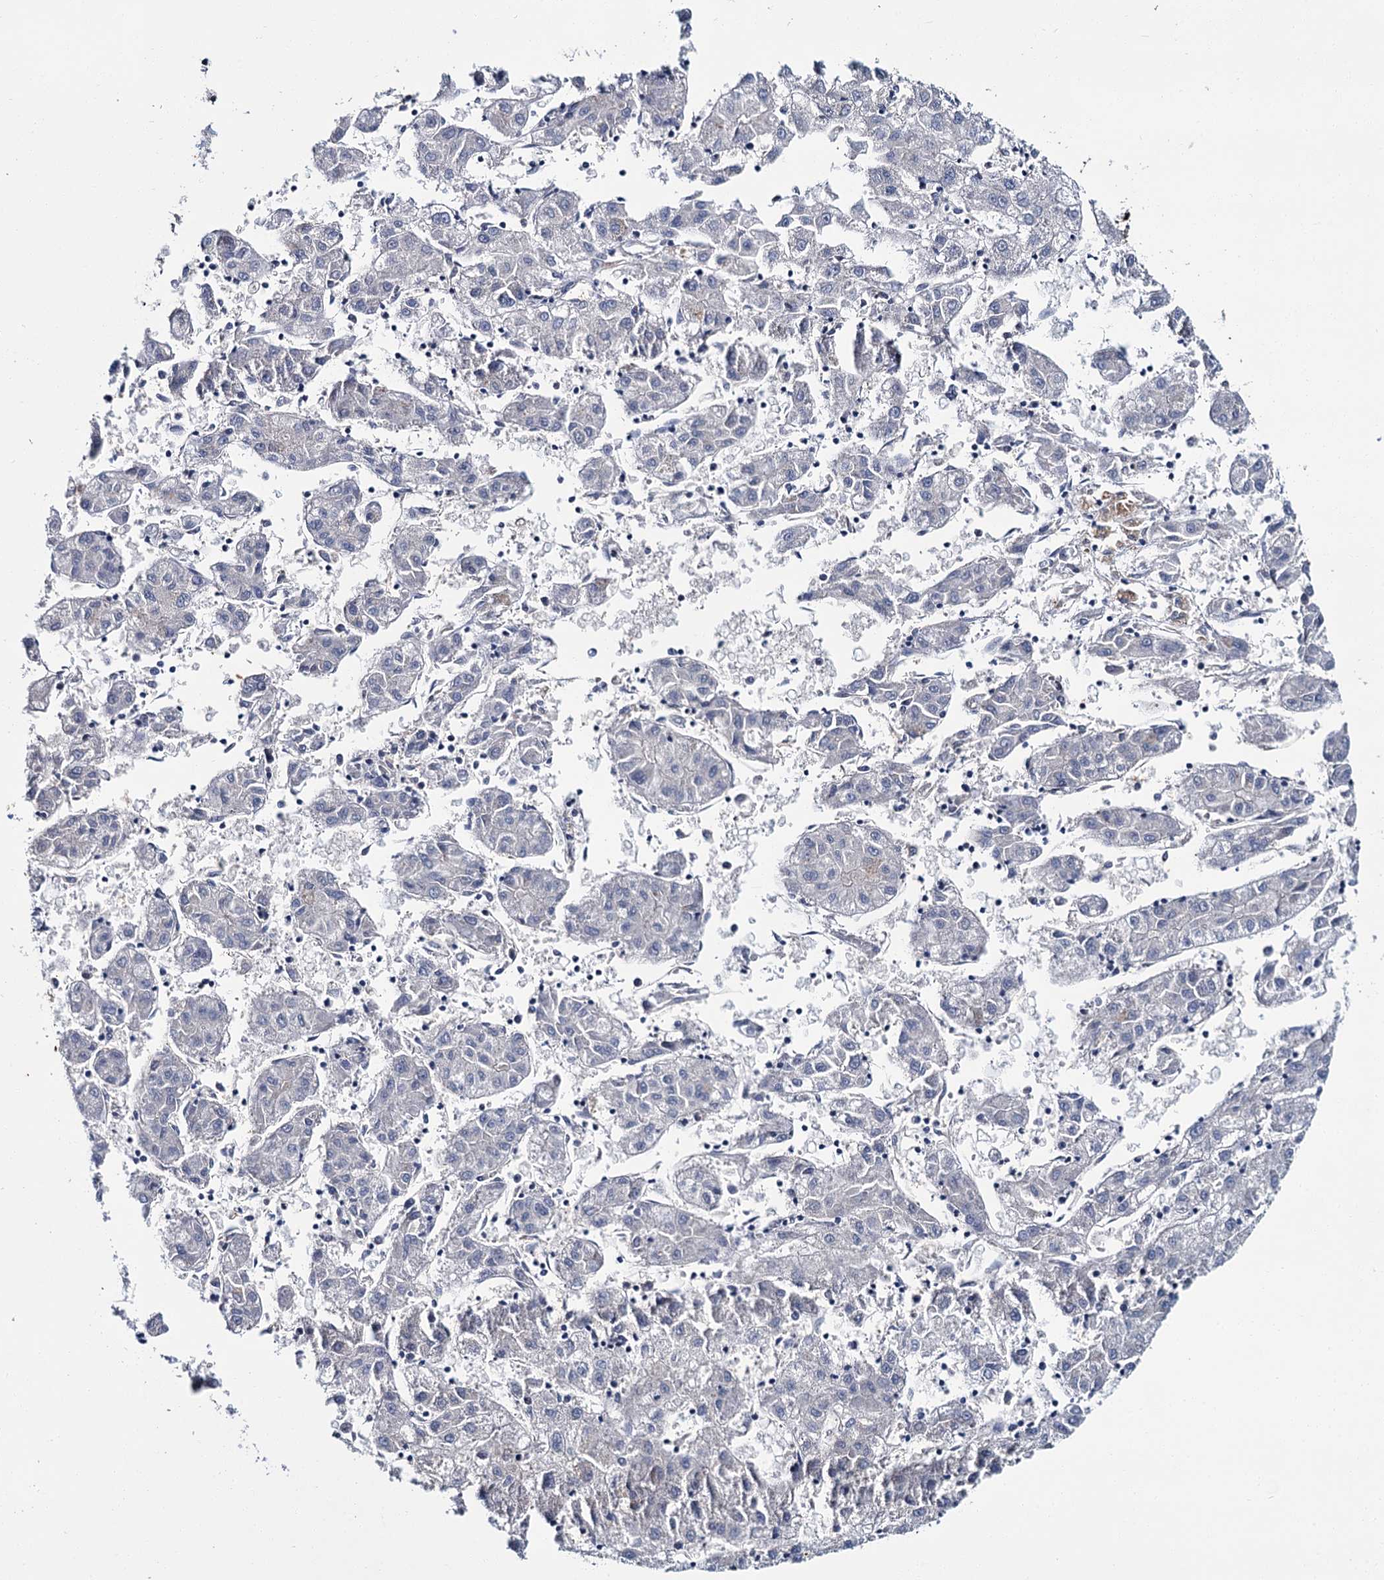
{"staining": {"intensity": "negative", "quantity": "none", "location": "none"}, "tissue": "liver cancer", "cell_type": "Tumor cells", "image_type": "cancer", "snomed": [{"axis": "morphology", "description": "Carcinoma, Hepatocellular, NOS"}, {"axis": "topography", "description": "Liver"}], "caption": "Liver hepatocellular carcinoma stained for a protein using immunohistochemistry shows no positivity tumor cells.", "gene": "ATG2A", "patient": {"sex": "male", "age": 72}}